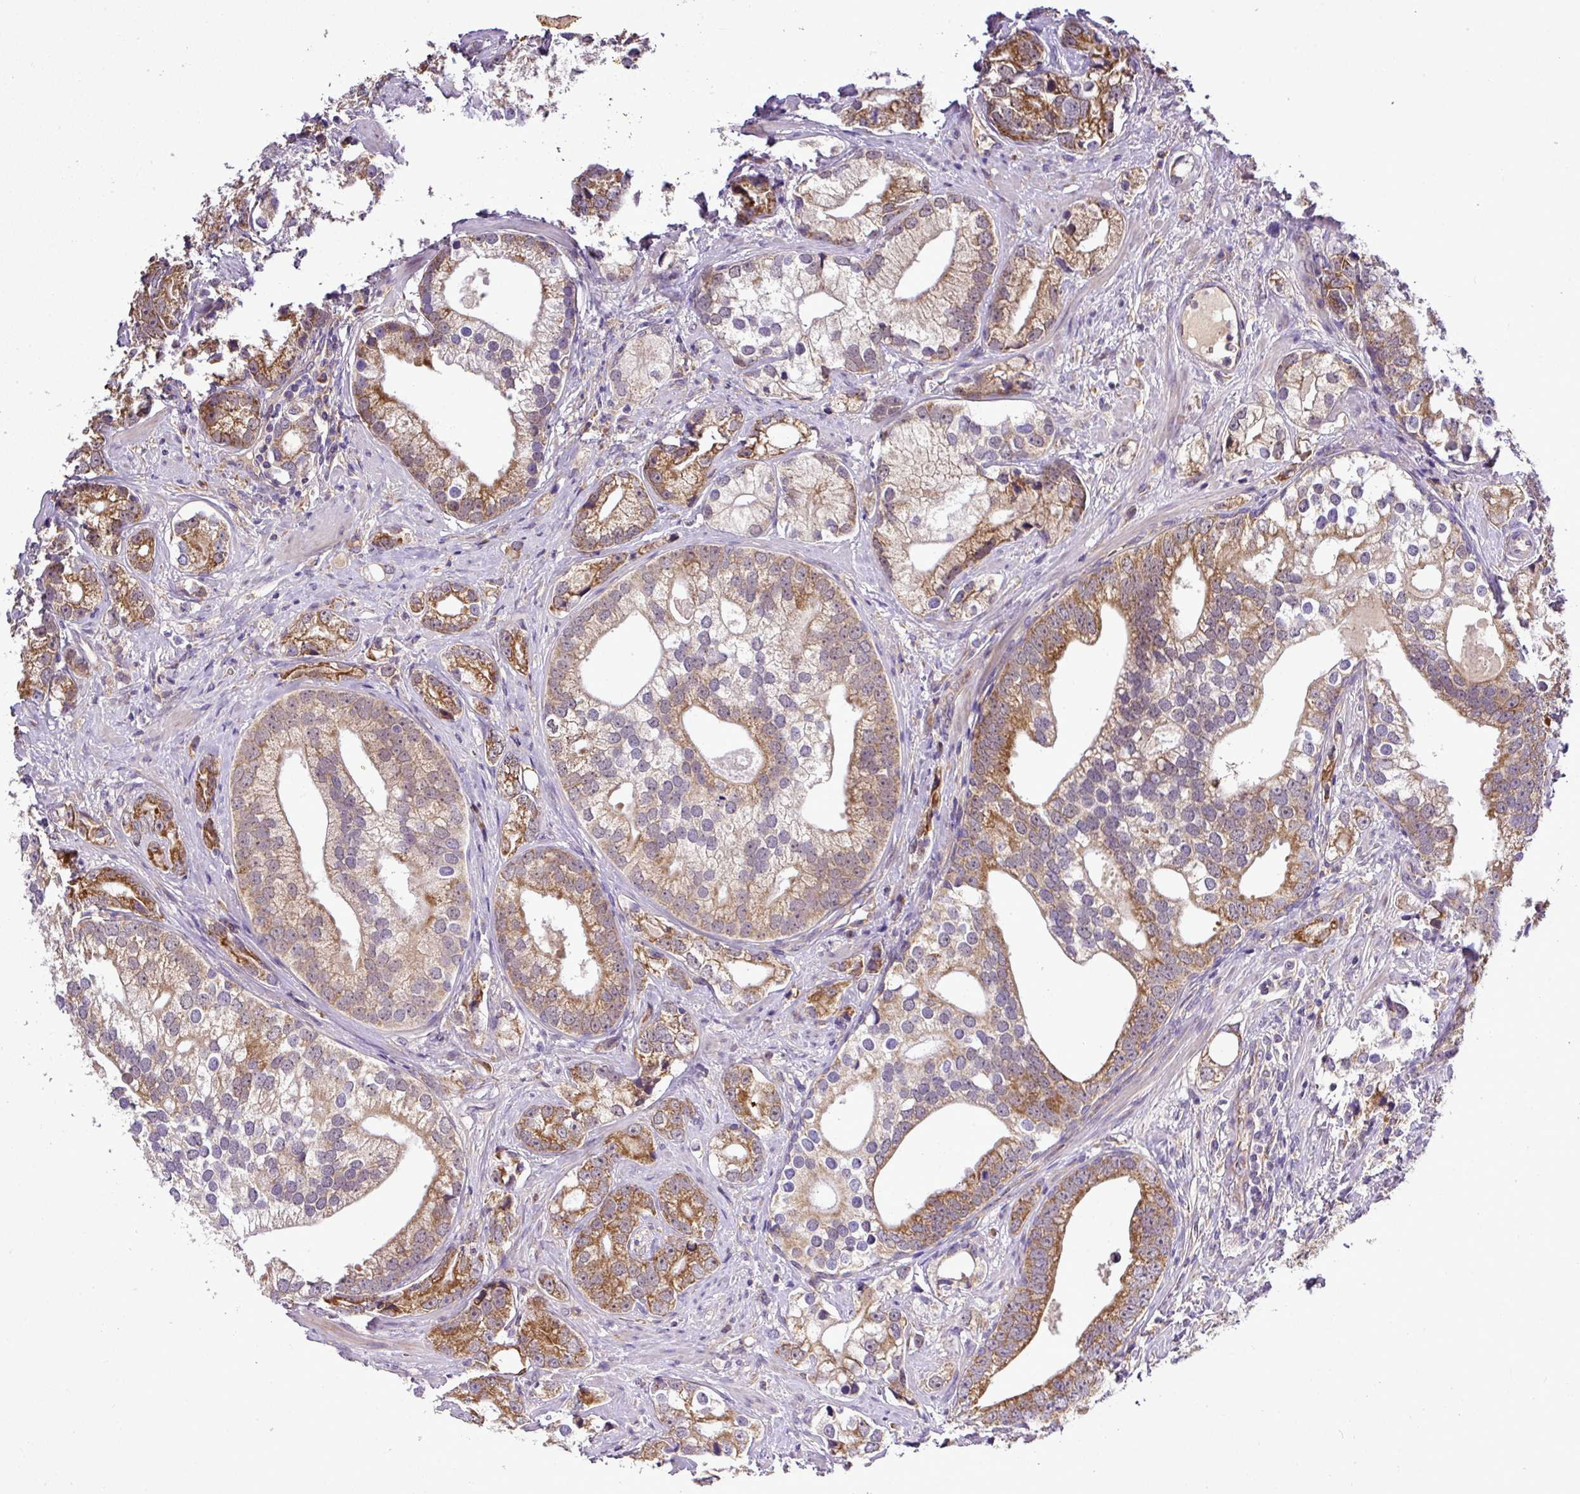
{"staining": {"intensity": "moderate", "quantity": ">75%", "location": "cytoplasmic/membranous"}, "tissue": "prostate cancer", "cell_type": "Tumor cells", "image_type": "cancer", "snomed": [{"axis": "morphology", "description": "Adenocarcinoma, High grade"}, {"axis": "topography", "description": "Prostate"}], "caption": "Moderate cytoplasmic/membranous expression is present in about >75% of tumor cells in prostate cancer (adenocarcinoma (high-grade)). Ihc stains the protein in brown and the nuclei are stained blue.", "gene": "ZNF513", "patient": {"sex": "male", "age": 75}}